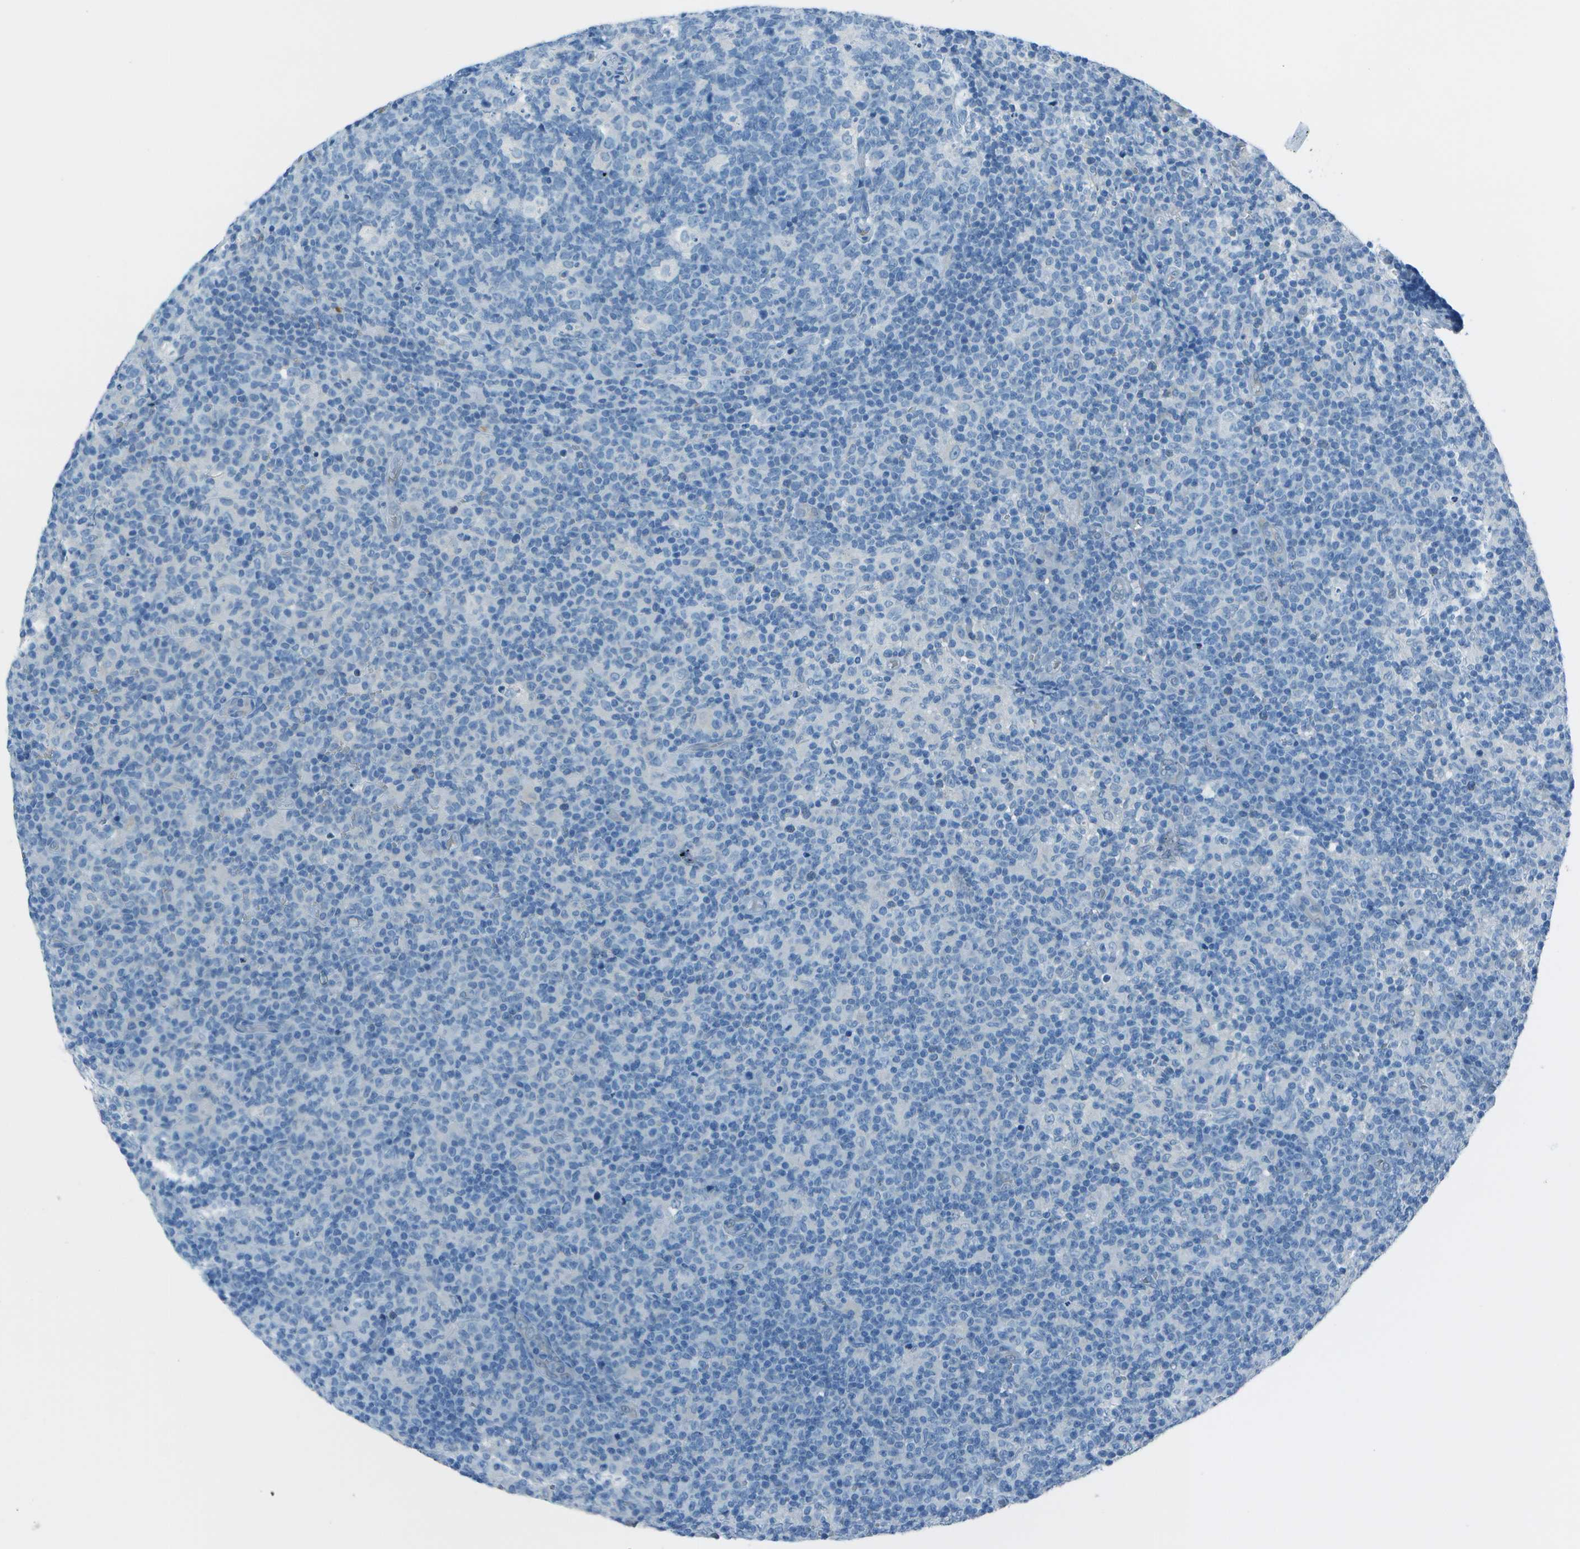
{"staining": {"intensity": "negative", "quantity": "none", "location": "none"}, "tissue": "lymph node", "cell_type": "Germinal center cells", "image_type": "normal", "snomed": [{"axis": "morphology", "description": "Normal tissue, NOS"}, {"axis": "morphology", "description": "Inflammation, NOS"}, {"axis": "topography", "description": "Lymph node"}], "caption": "Human lymph node stained for a protein using immunohistochemistry displays no expression in germinal center cells.", "gene": "ASL", "patient": {"sex": "male", "age": 55}}